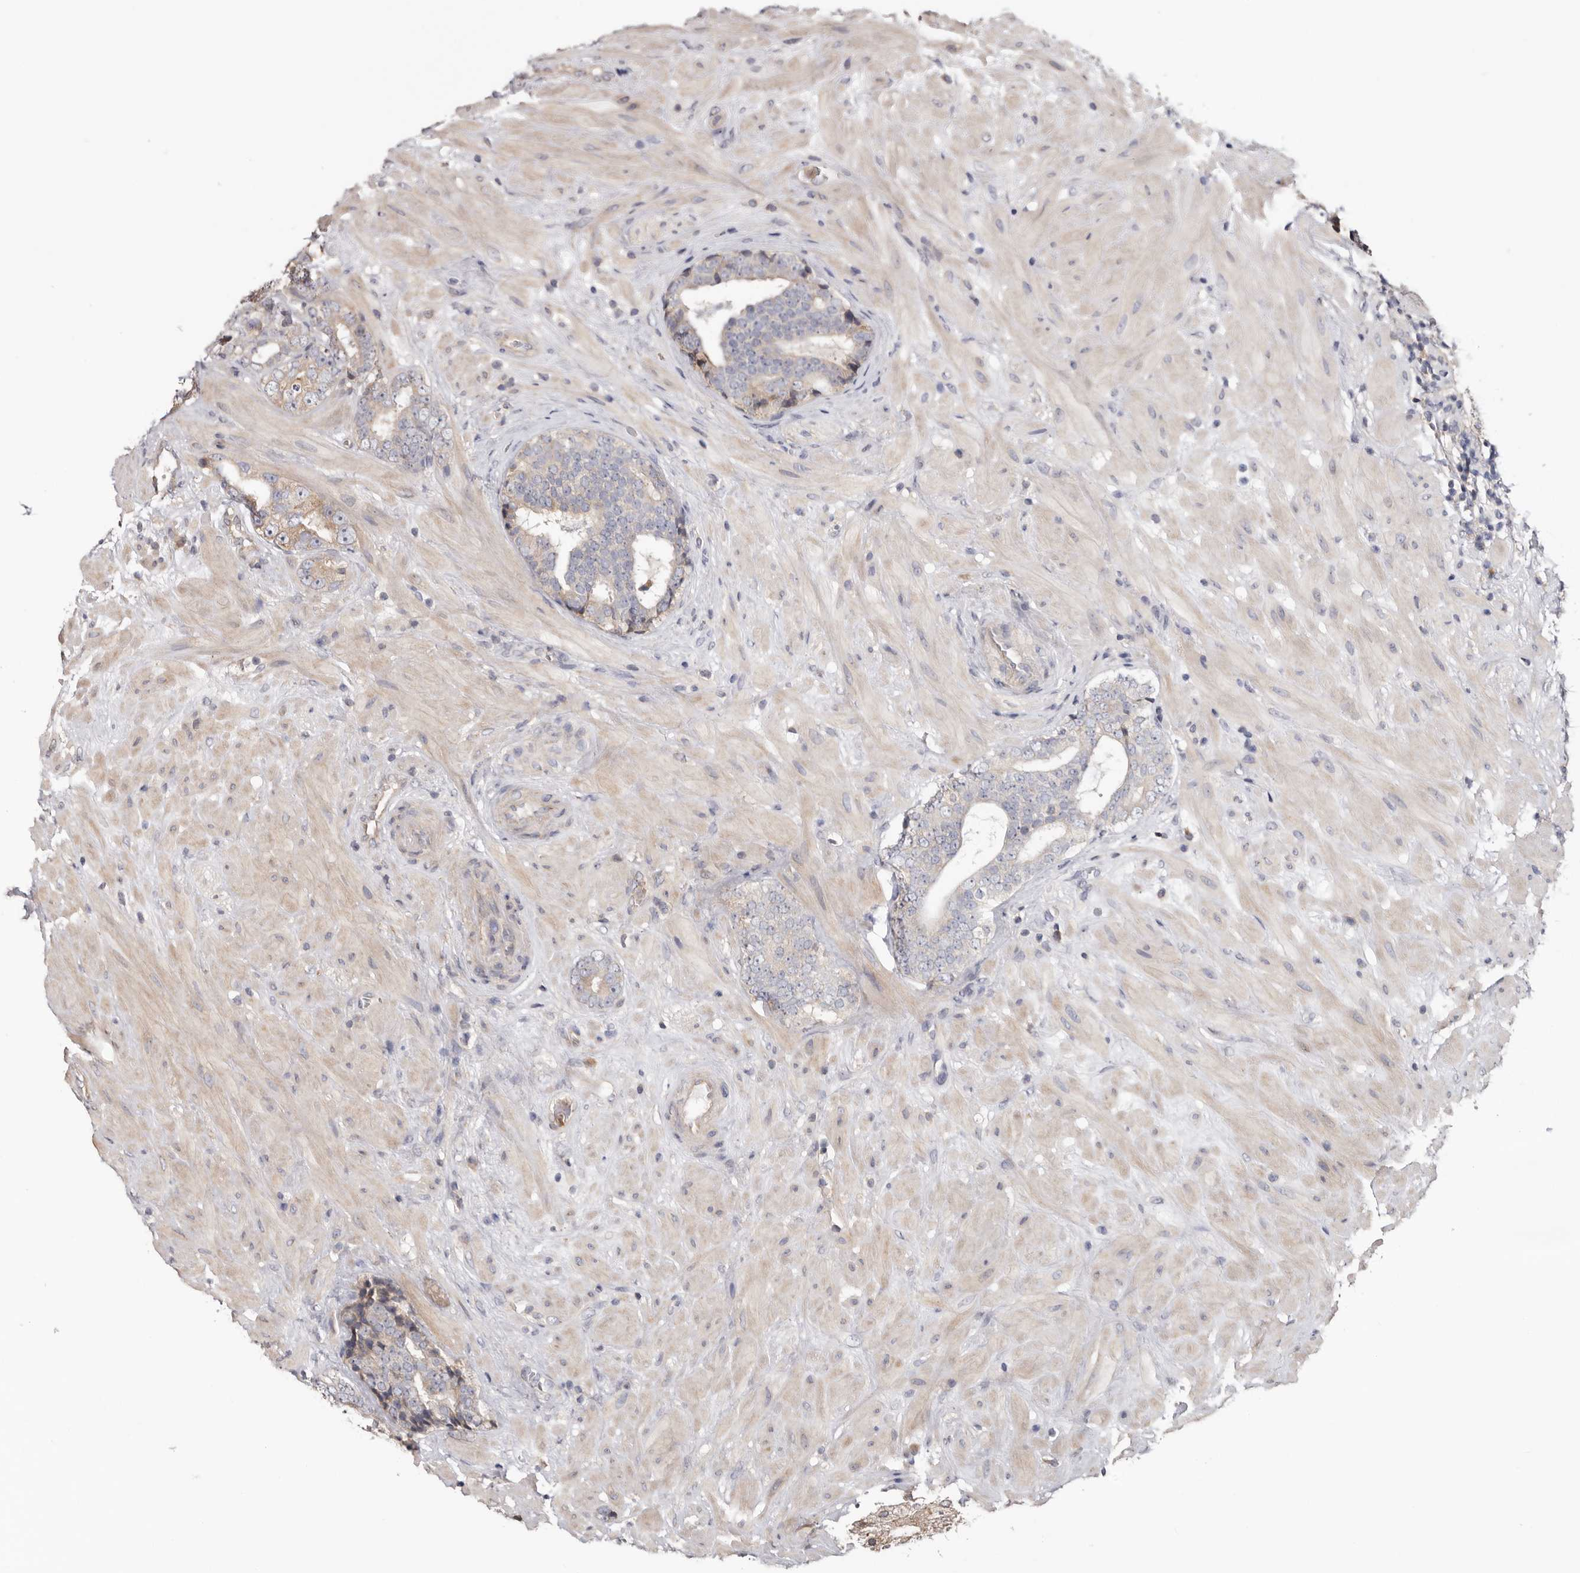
{"staining": {"intensity": "weak", "quantity": "<25%", "location": "cytoplasmic/membranous"}, "tissue": "prostate cancer", "cell_type": "Tumor cells", "image_type": "cancer", "snomed": [{"axis": "morphology", "description": "Adenocarcinoma, High grade"}, {"axis": "topography", "description": "Prostate"}], "caption": "Histopathology image shows no significant protein expression in tumor cells of prostate cancer.", "gene": "TMUB1", "patient": {"sex": "male", "age": 56}}